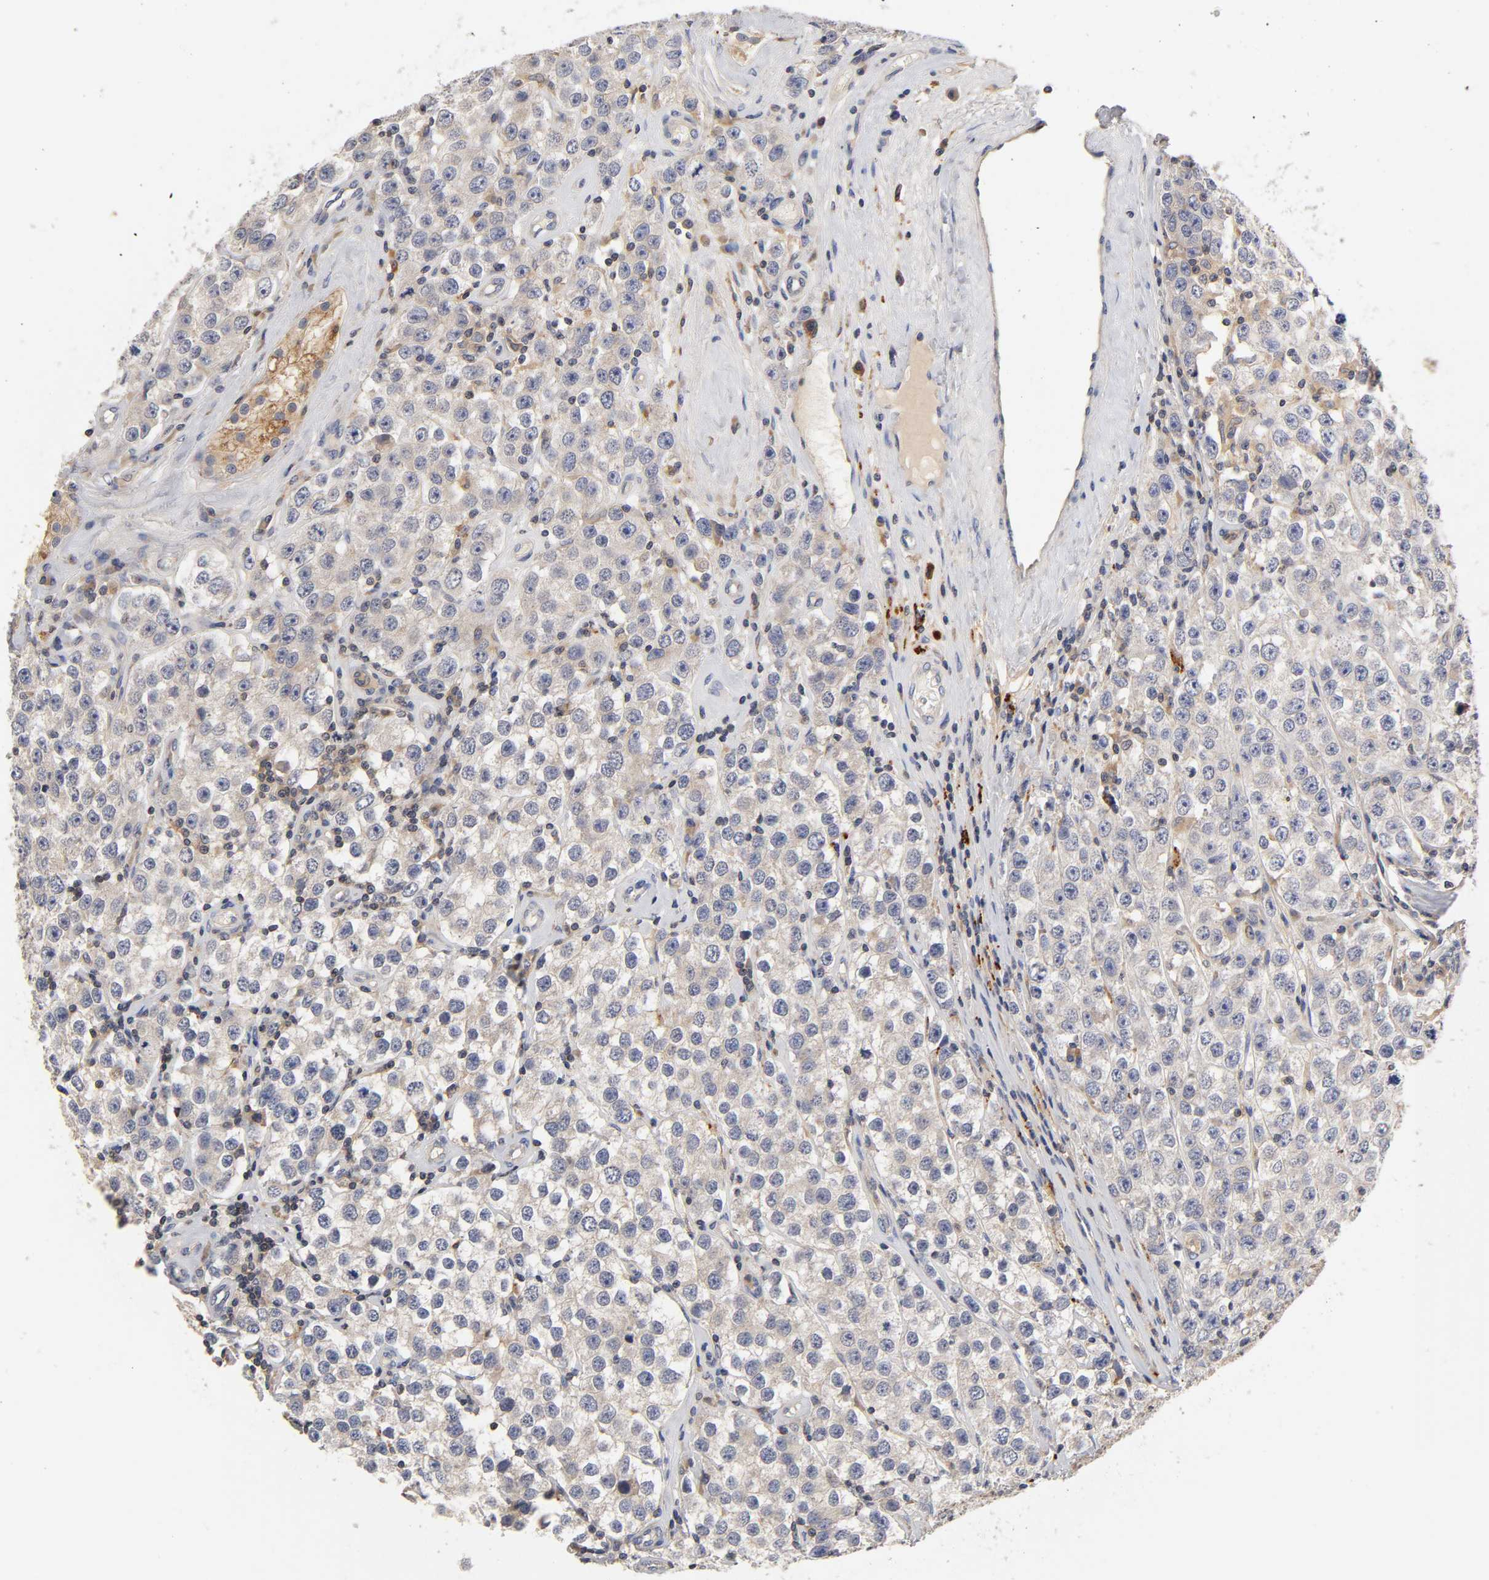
{"staining": {"intensity": "moderate", "quantity": ">75%", "location": "cytoplasmic/membranous"}, "tissue": "testis cancer", "cell_type": "Tumor cells", "image_type": "cancer", "snomed": [{"axis": "morphology", "description": "Seminoma, NOS"}, {"axis": "topography", "description": "Testis"}], "caption": "Protein expression analysis of testis seminoma displays moderate cytoplasmic/membranous expression in about >75% of tumor cells. (DAB (3,3'-diaminobenzidine) = brown stain, brightfield microscopy at high magnification).", "gene": "RHOA", "patient": {"sex": "male", "age": 52}}